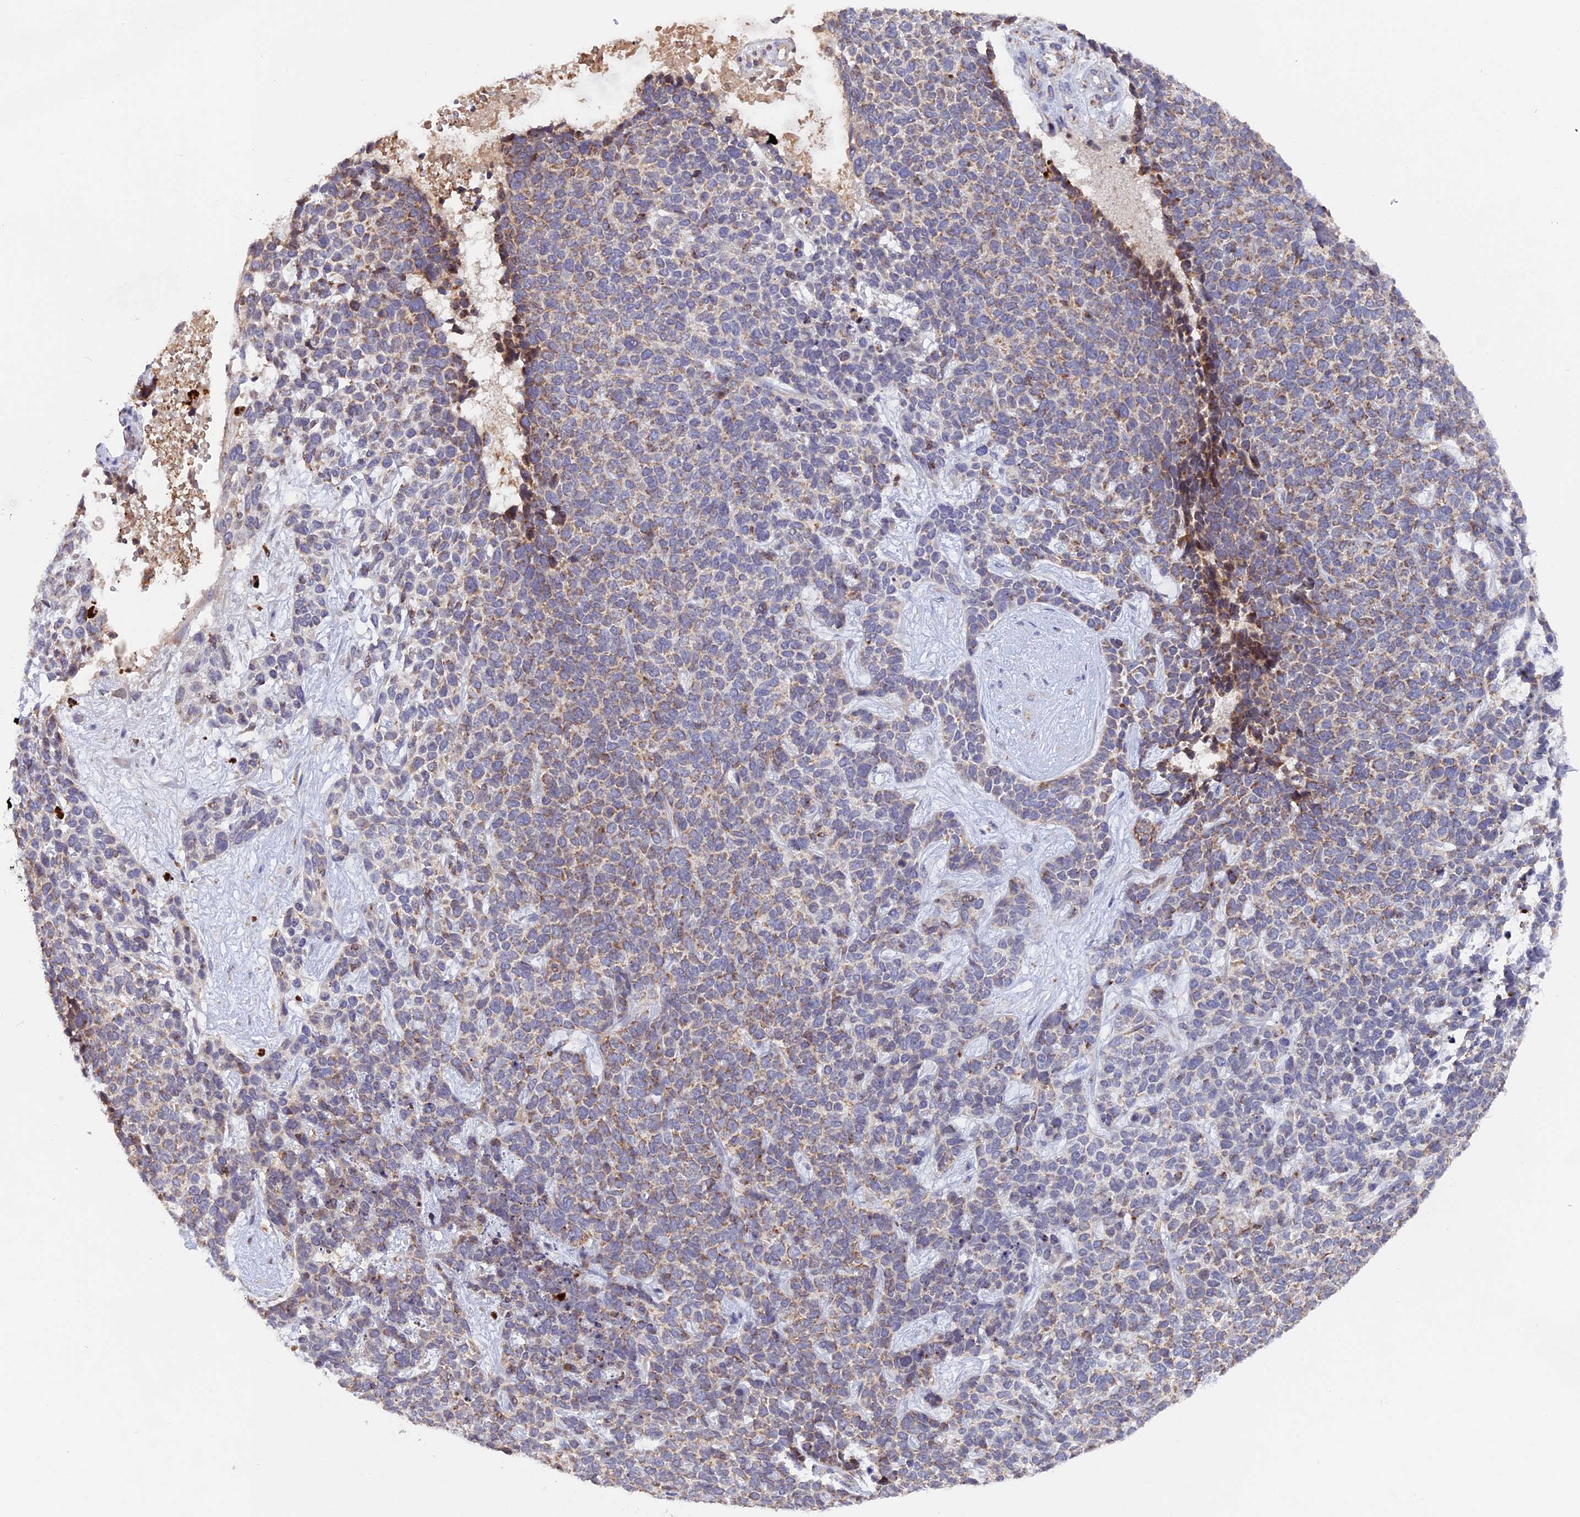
{"staining": {"intensity": "weak", "quantity": "<25%", "location": "cytoplasmic/membranous"}, "tissue": "skin cancer", "cell_type": "Tumor cells", "image_type": "cancer", "snomed": [{"axis": "morphology", "description": "Basal cell carcinoma"}, {"axis": "topography", "description": "Skin"}], "caption": "High power microscopy photomicrograph of an immunohistochemistry micrograph of skin cancer, revealing no significant staining in tumor cells.", "gene": "MPV17L", "patient": {"sex": "female", "age": 84}}